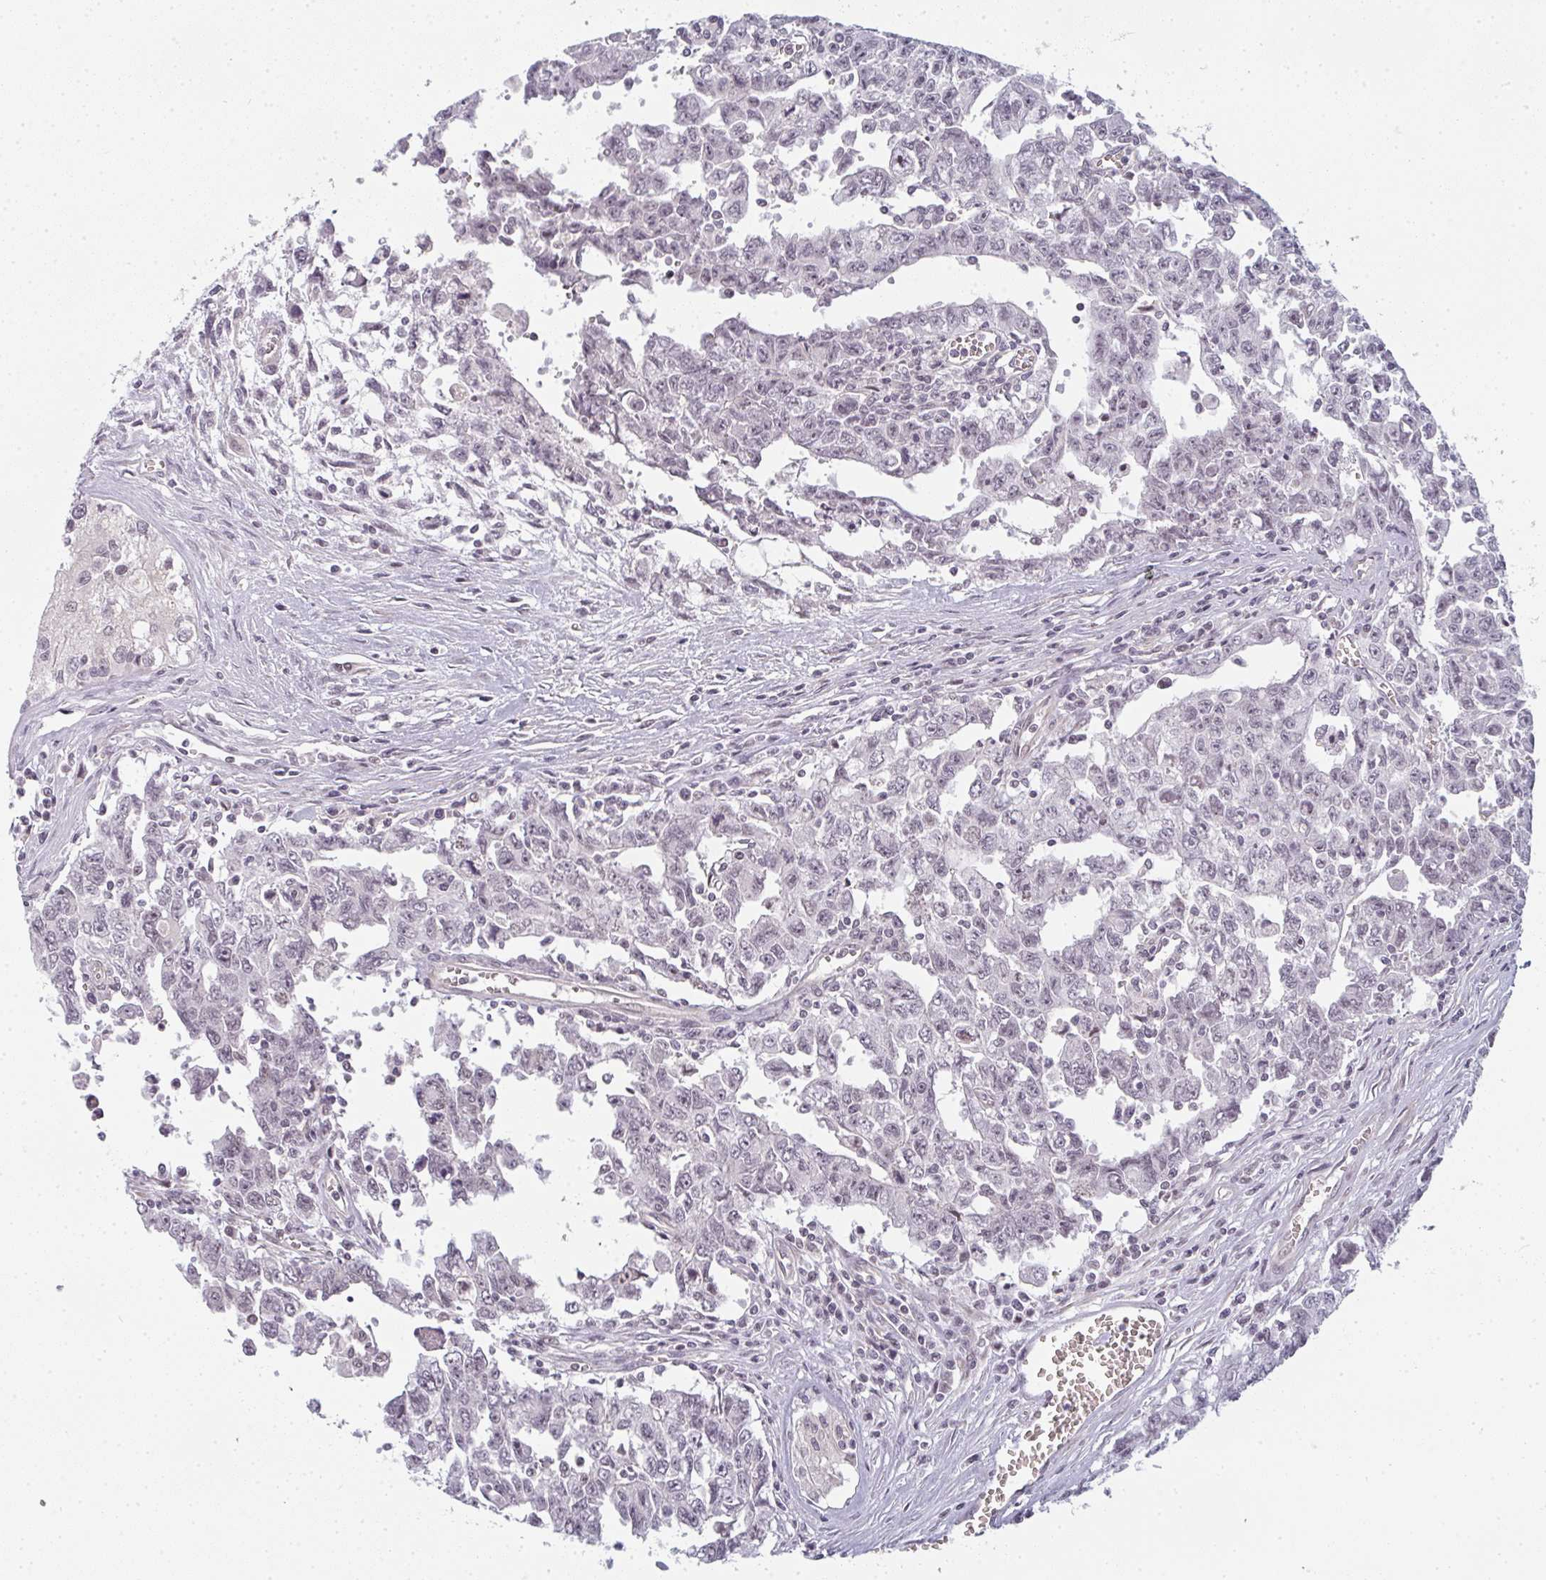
{"staining": {"intensity": "weak", "quantity": "<25%", "location": "nuclear"}, "tissue": "testis cancer", "cell_type": "Tumor cells", "image_type": "cancer", "snomed": [{"axis": "morphology", "description": "Carcinoma, Embryonal, NOS"}, {"axis": "topography", "description": "Testis"}], "caption": "DAB immunohistochemical staining of testis cancer reveals no significant positivity in tumor cells.", "gene": "RBBP6", "patient": {"sex": "male", "age": 24}}